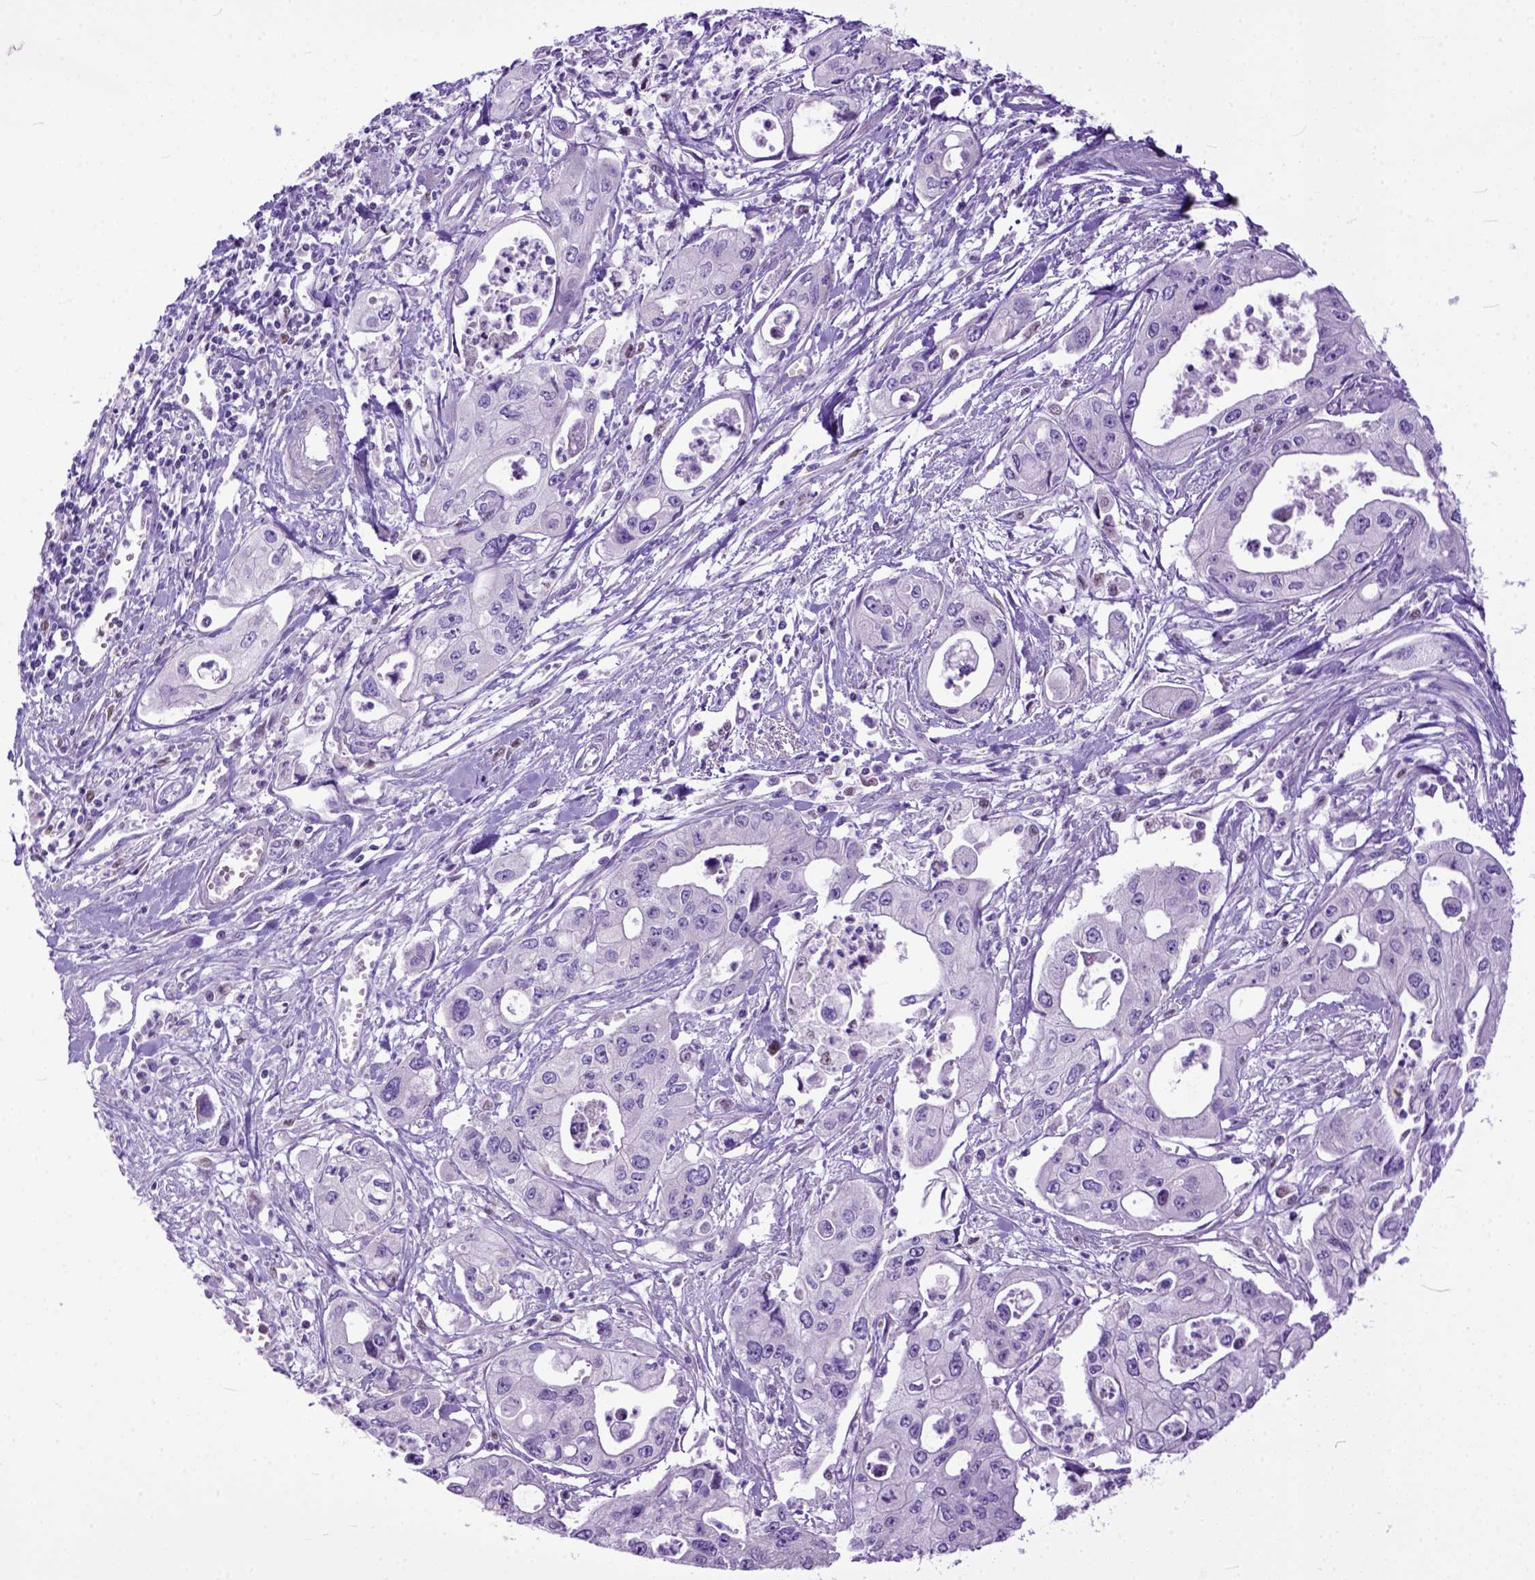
{"staining": {"intensity": "negative", "quantity": "none", "location": "none"}, "tissue": "pancreatic cancer", "cell_type": "Tumor cells", "image_type": "cancer", "snomed": [{"axis": "morphology", "description": "Adenocarcinoma, NOS"}, {"axis": "topography", "description": "Pancreas"}], "caption": "Histopathology image shows no protein expression in tumor cells of adenocarcinoma (pancreatic) tissue.", "gene": "CRB1", "patient": {"sex": "male", "age": 70}}